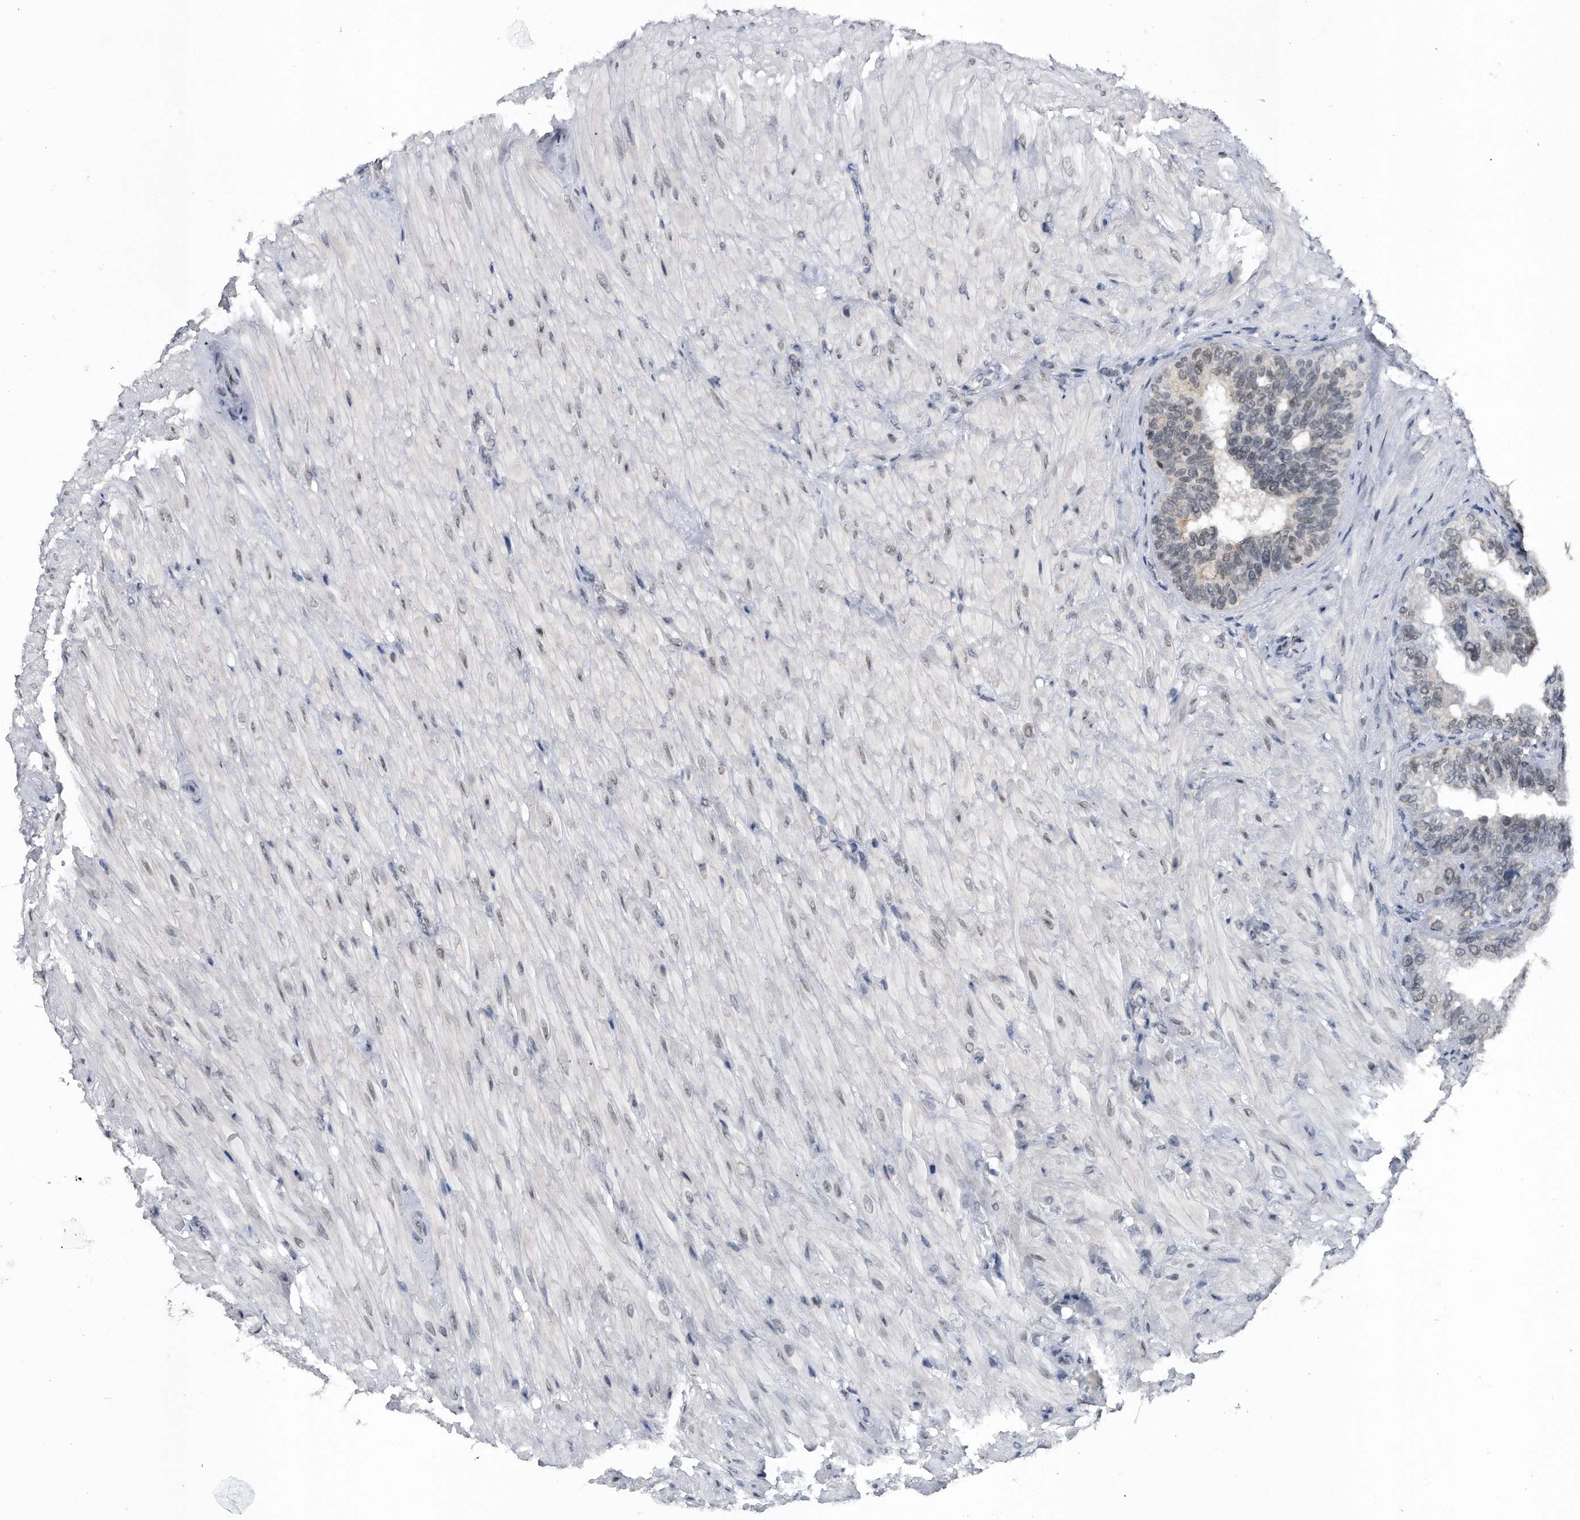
{"staining": {"intensity": "moderate", "quantity": "25%-75%", "location": "nuclear"}, "tissue": "seminal vesicle", "cell_type": "Glandular cells", "image_type": "normal", "snomed": [{"axis": "morphology", "description": "Normal tissue, NOS"}, {"axis": "topography", "description": "Seminal veicle"}, {"axis": "topography", "description": "Peripheral nerve tissue"}], "caption": "Seminal vesicle stained with DAB IHC displays medium levels of moderate nuclear staining in approximately 25%-75% of glandular cells.", "gene": "VIRMA", "patient": {"sex": "male", "age": 63}}